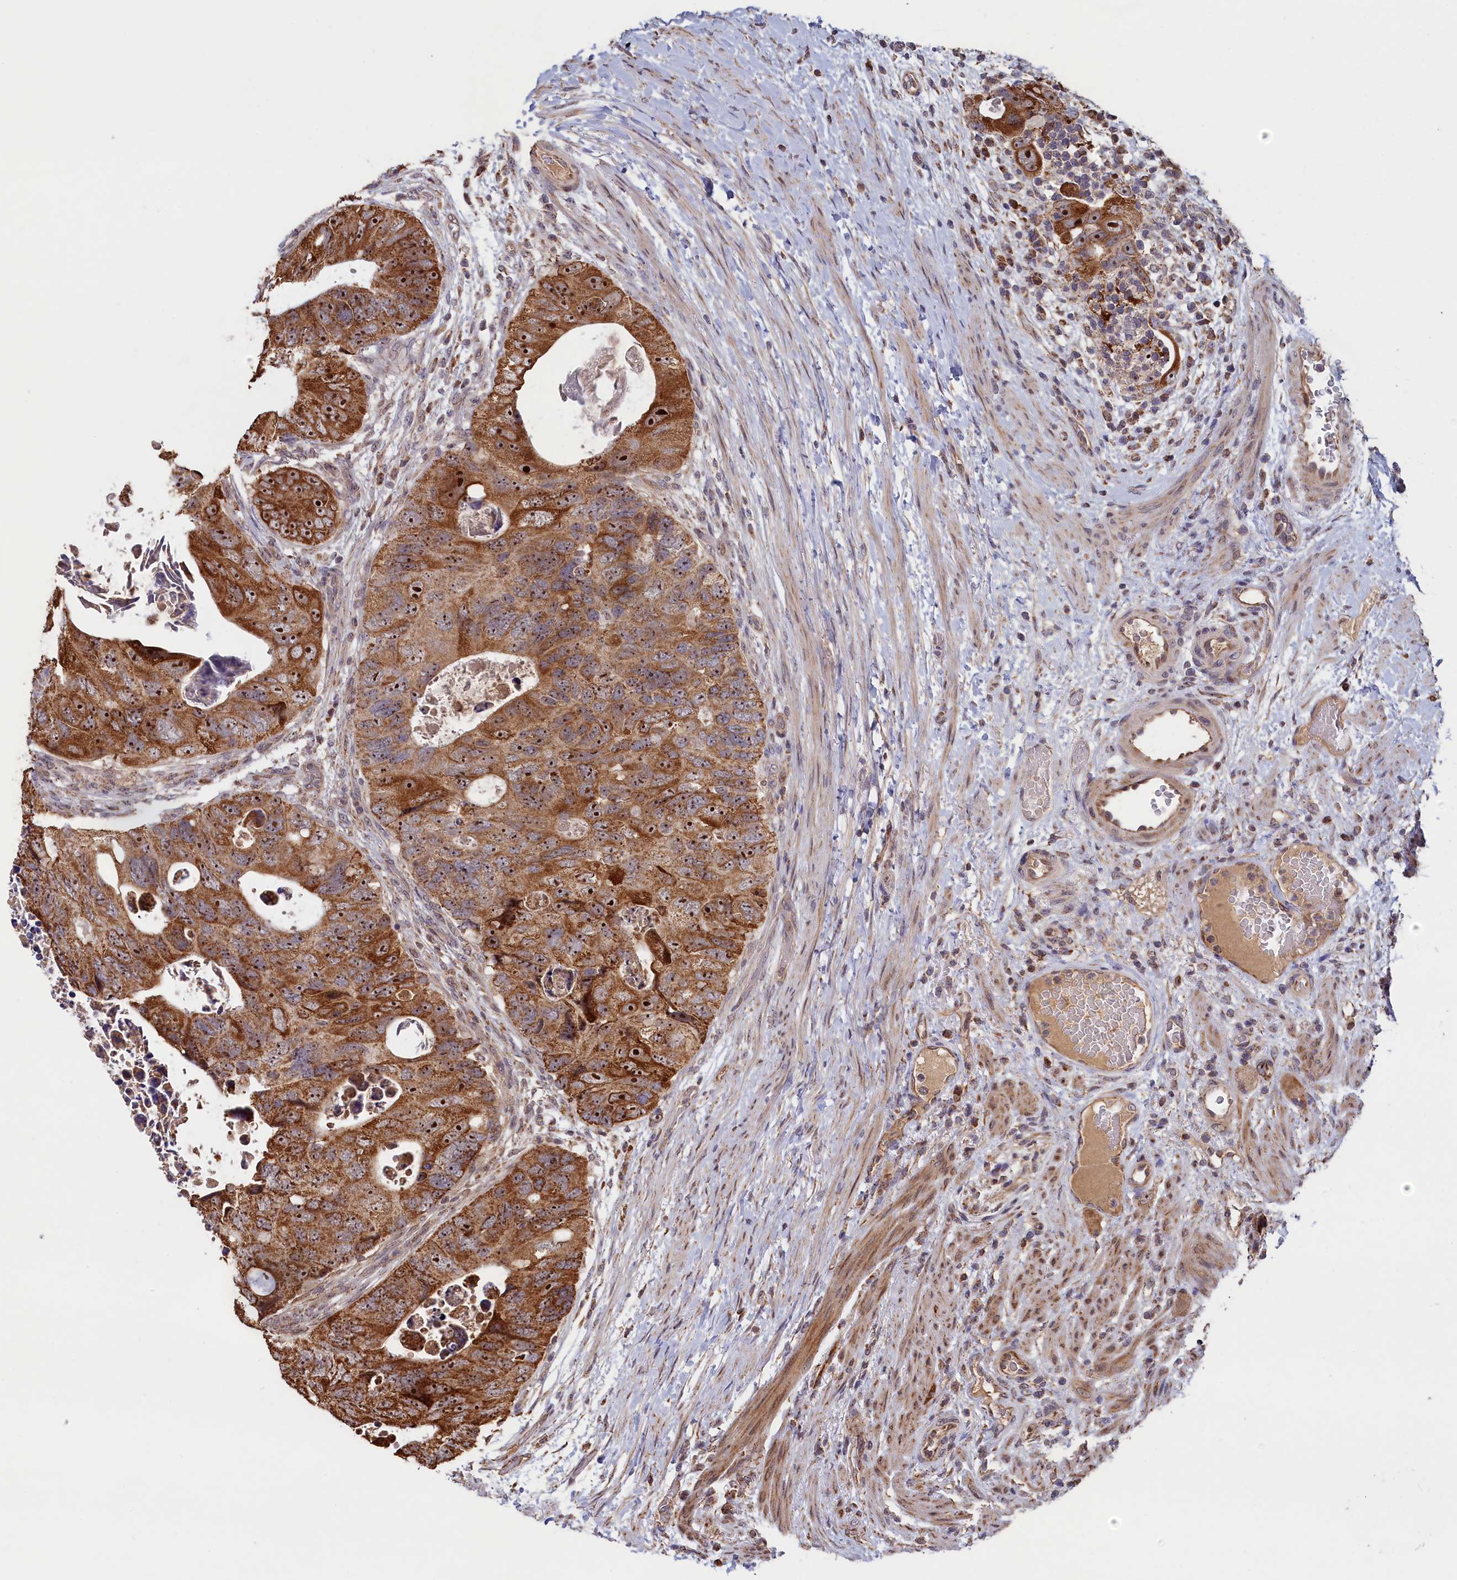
{"staining": {"intensity": "moderate", "quantity": ">75%", "location": "cytoplasmic/membranous,nuclear"}, "tissue": "colorectal cancer", "cell_type": "Tumor cells", "image_type": "cancer", "snomed": [{"axis": "morphology", "description": "Adenocarcinoma, NOS"}, {"axis": "topography", "description": "Rectum"}], "caption": "IHC of colorectal cancer (adenocarcinoma) demonstrates medium levels of moderate cytoplasmic/membranous and nuclear positivity in approximately >75% of tumor cells. (Stains: DAB in brown, nuclei in blue, Microscopy: brightfield microscopy at high magnification).", "gene": "ZNF816", "patient": {"sex": "male", "age": 59}}